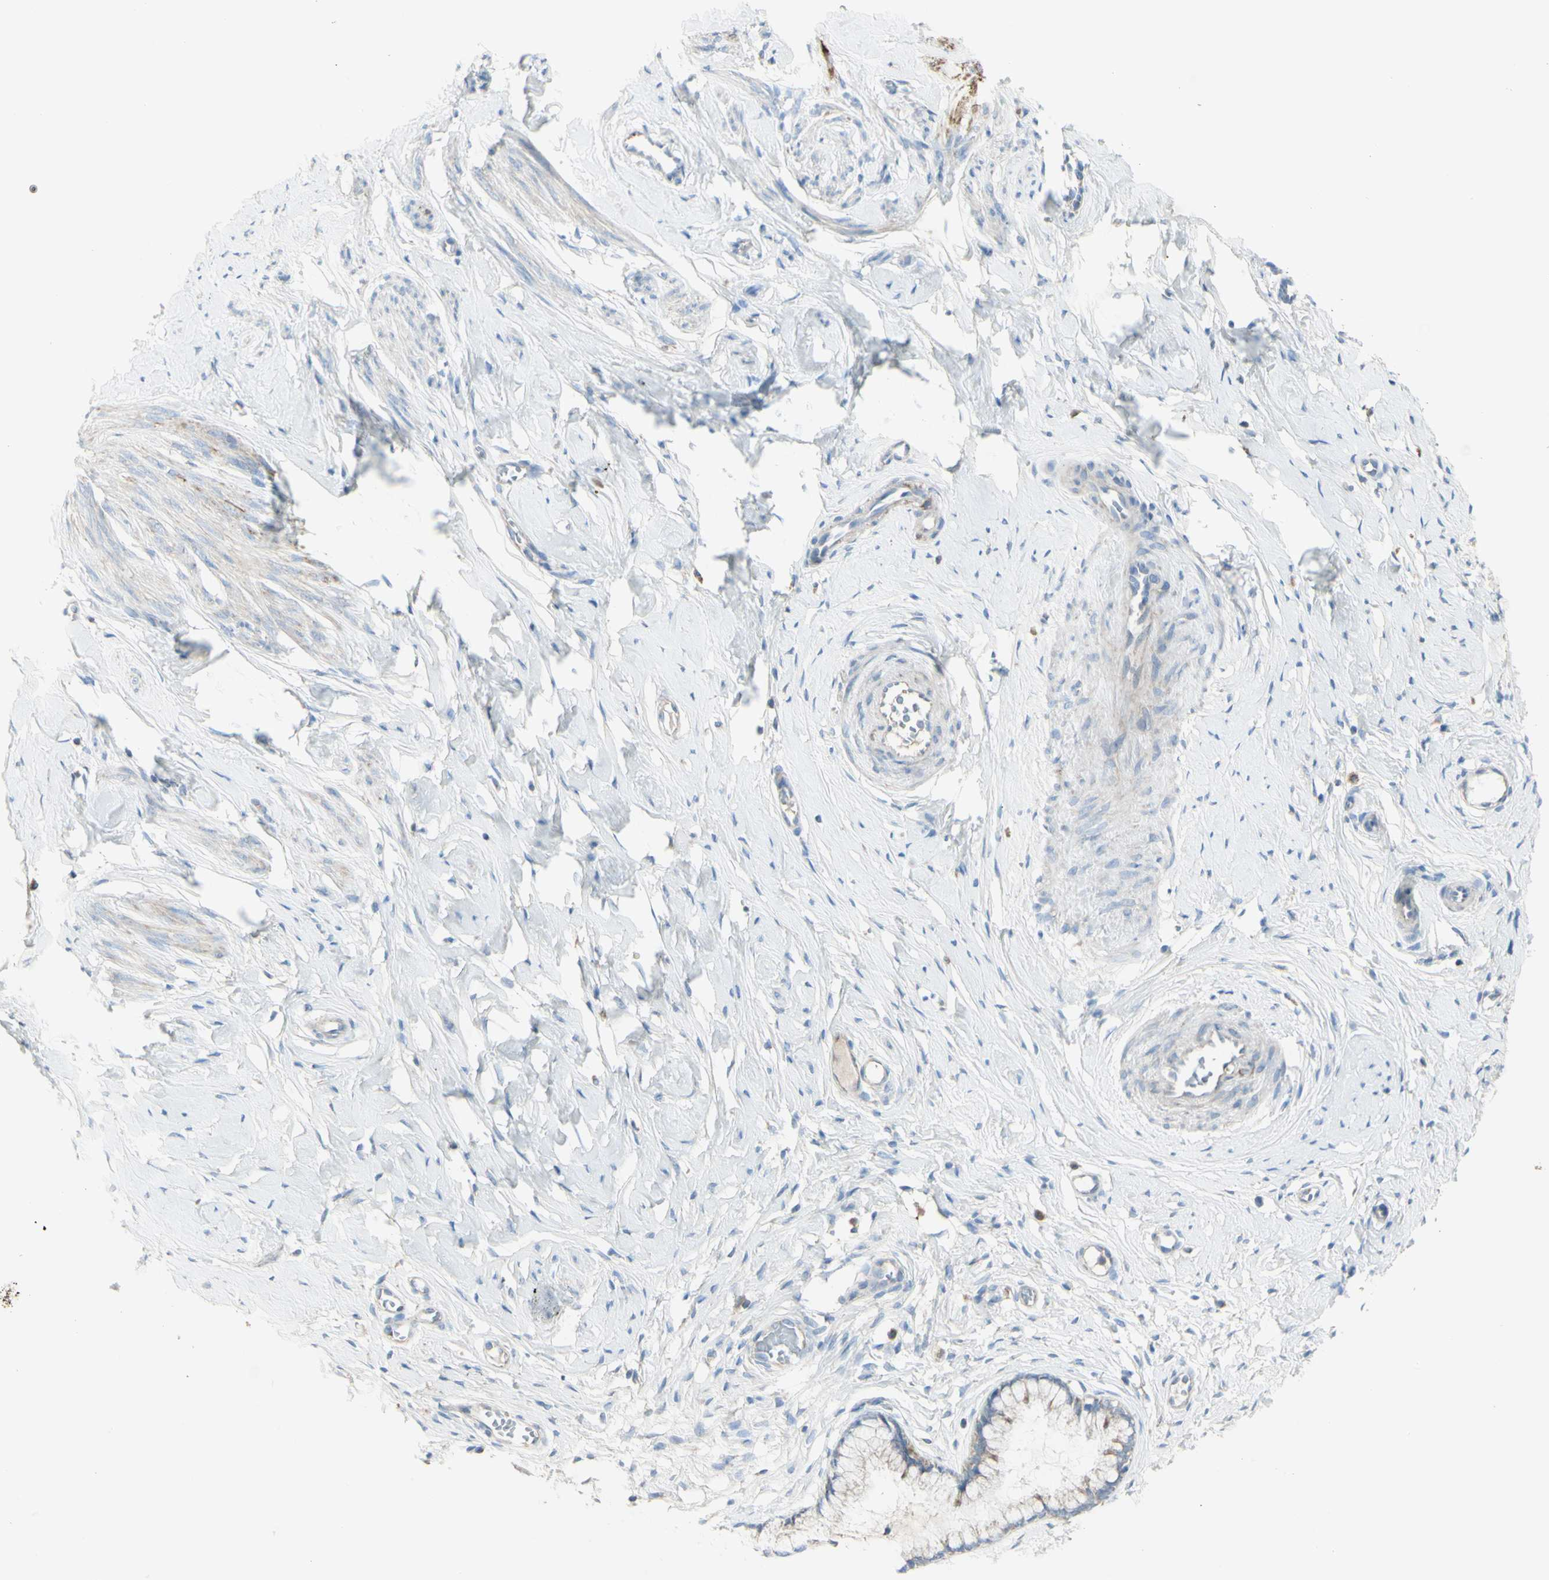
{"staining": {"intensity": "weak", "quantity": "<25%", "location": "cytoplasmic/membranous"}, "tissue": "cervix", "cell_type": "Glandular cells", "image_type": "normal", "snomed": [{"axis": "morphology", "description": "Normal tissue, NOS"}, {"axis": "topography", "description": "Cervix"}], "caption": "Cervix was stained to show a protein in brown. There is no significant staining in glandular cells.", "gene": "CNTNAP1", "patient": {"sex": "female", "age": 65}}